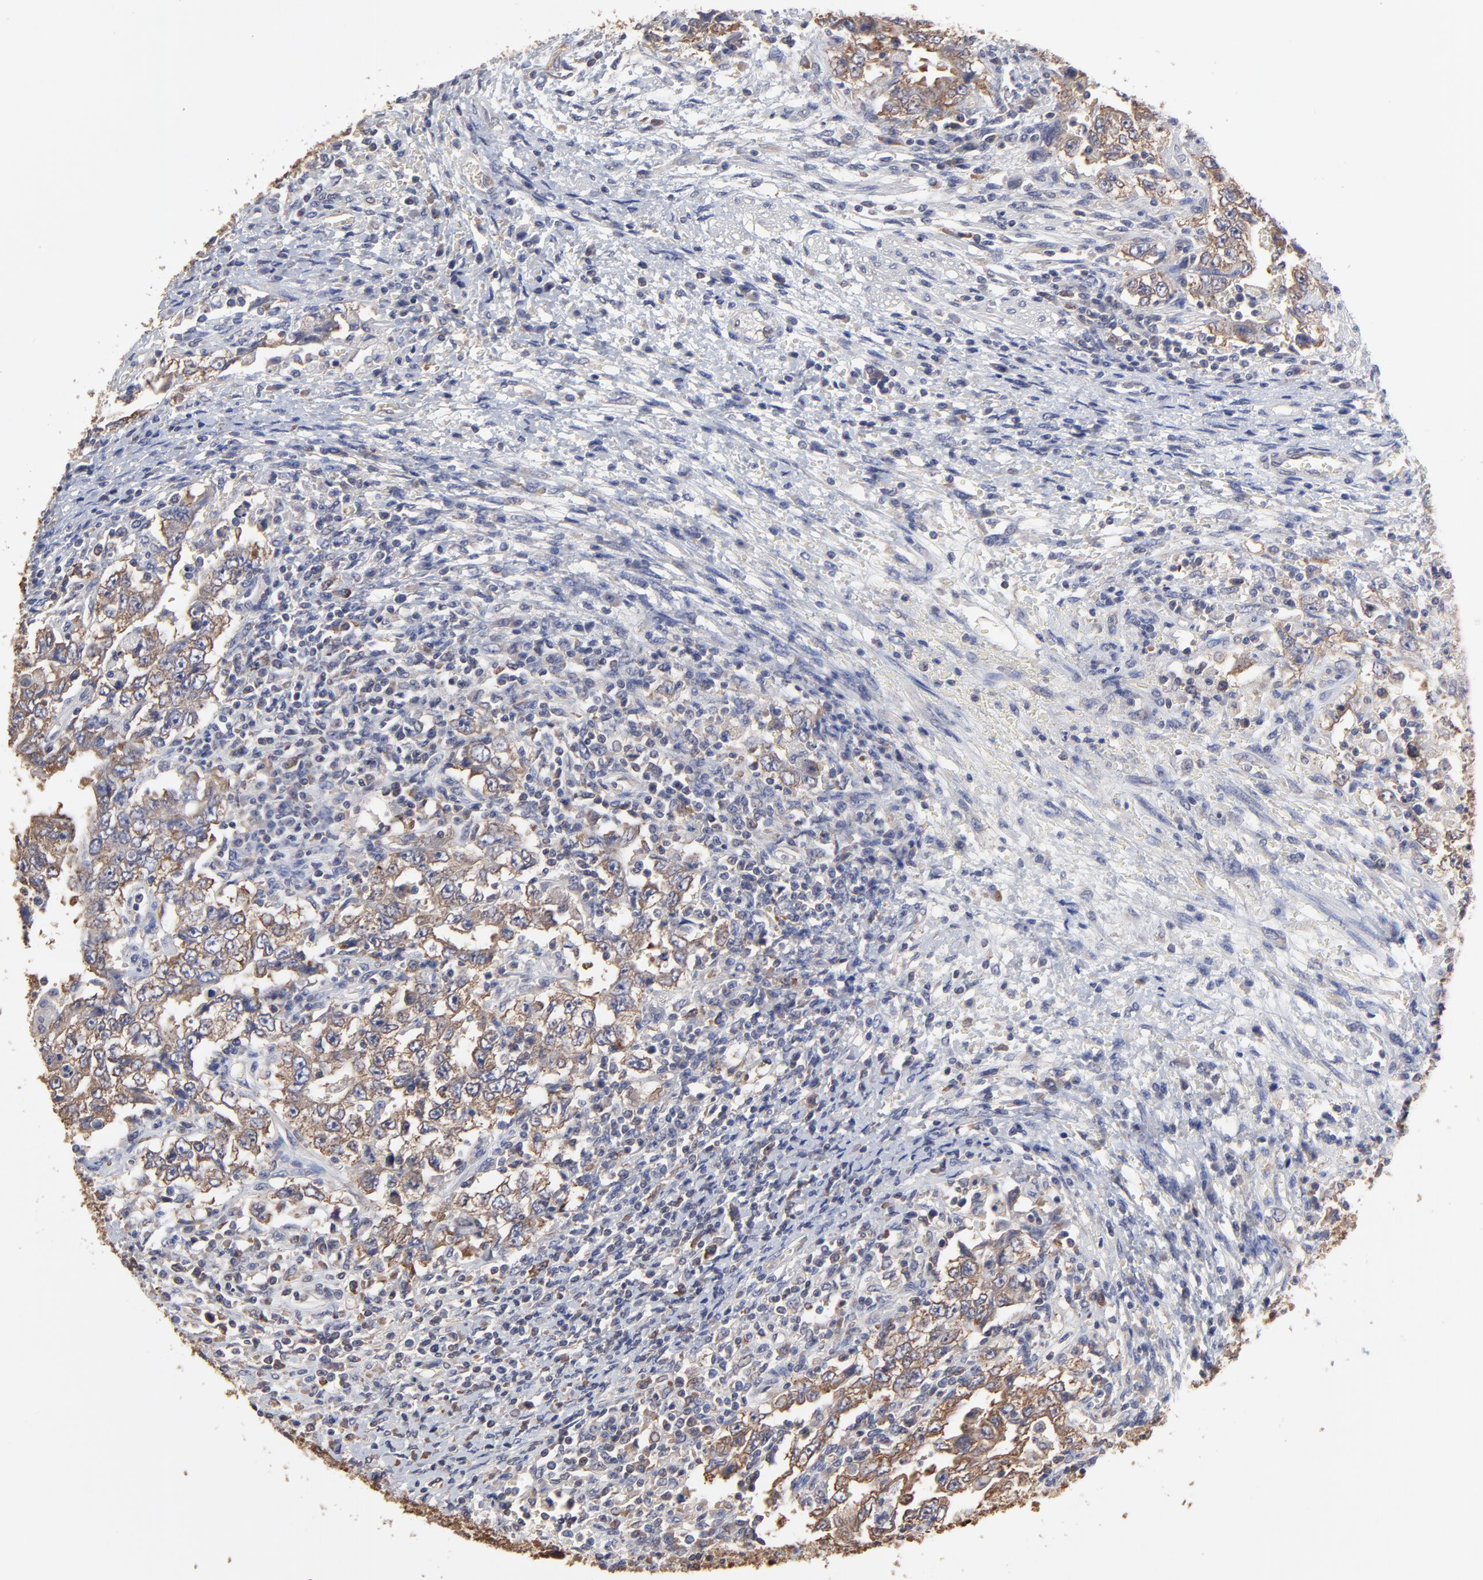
{"staining": {"intensity": "moderate", "quantity": ">75%", "location": "cytoplasmic/membranous"}, "tissue": "testis cancer", "cell_type": "Tumor cells", "image_type": "cancer", "snomed": [{"axis": "morphology", "description": "Carcinoma, Embryonal, NOS"}, {"axis": "topography", "description": "Testis"}], "caption": "The micrograph demonstrates a brown stain indicating the presence of a protein in the cytoplasmic/membranous of tumor cells in embryonal carcinoma (testis). (IHC, brightfield microscopy, high magnification).", "gene": "CCT2", "patient": {"sex": "male", "age": 26}}